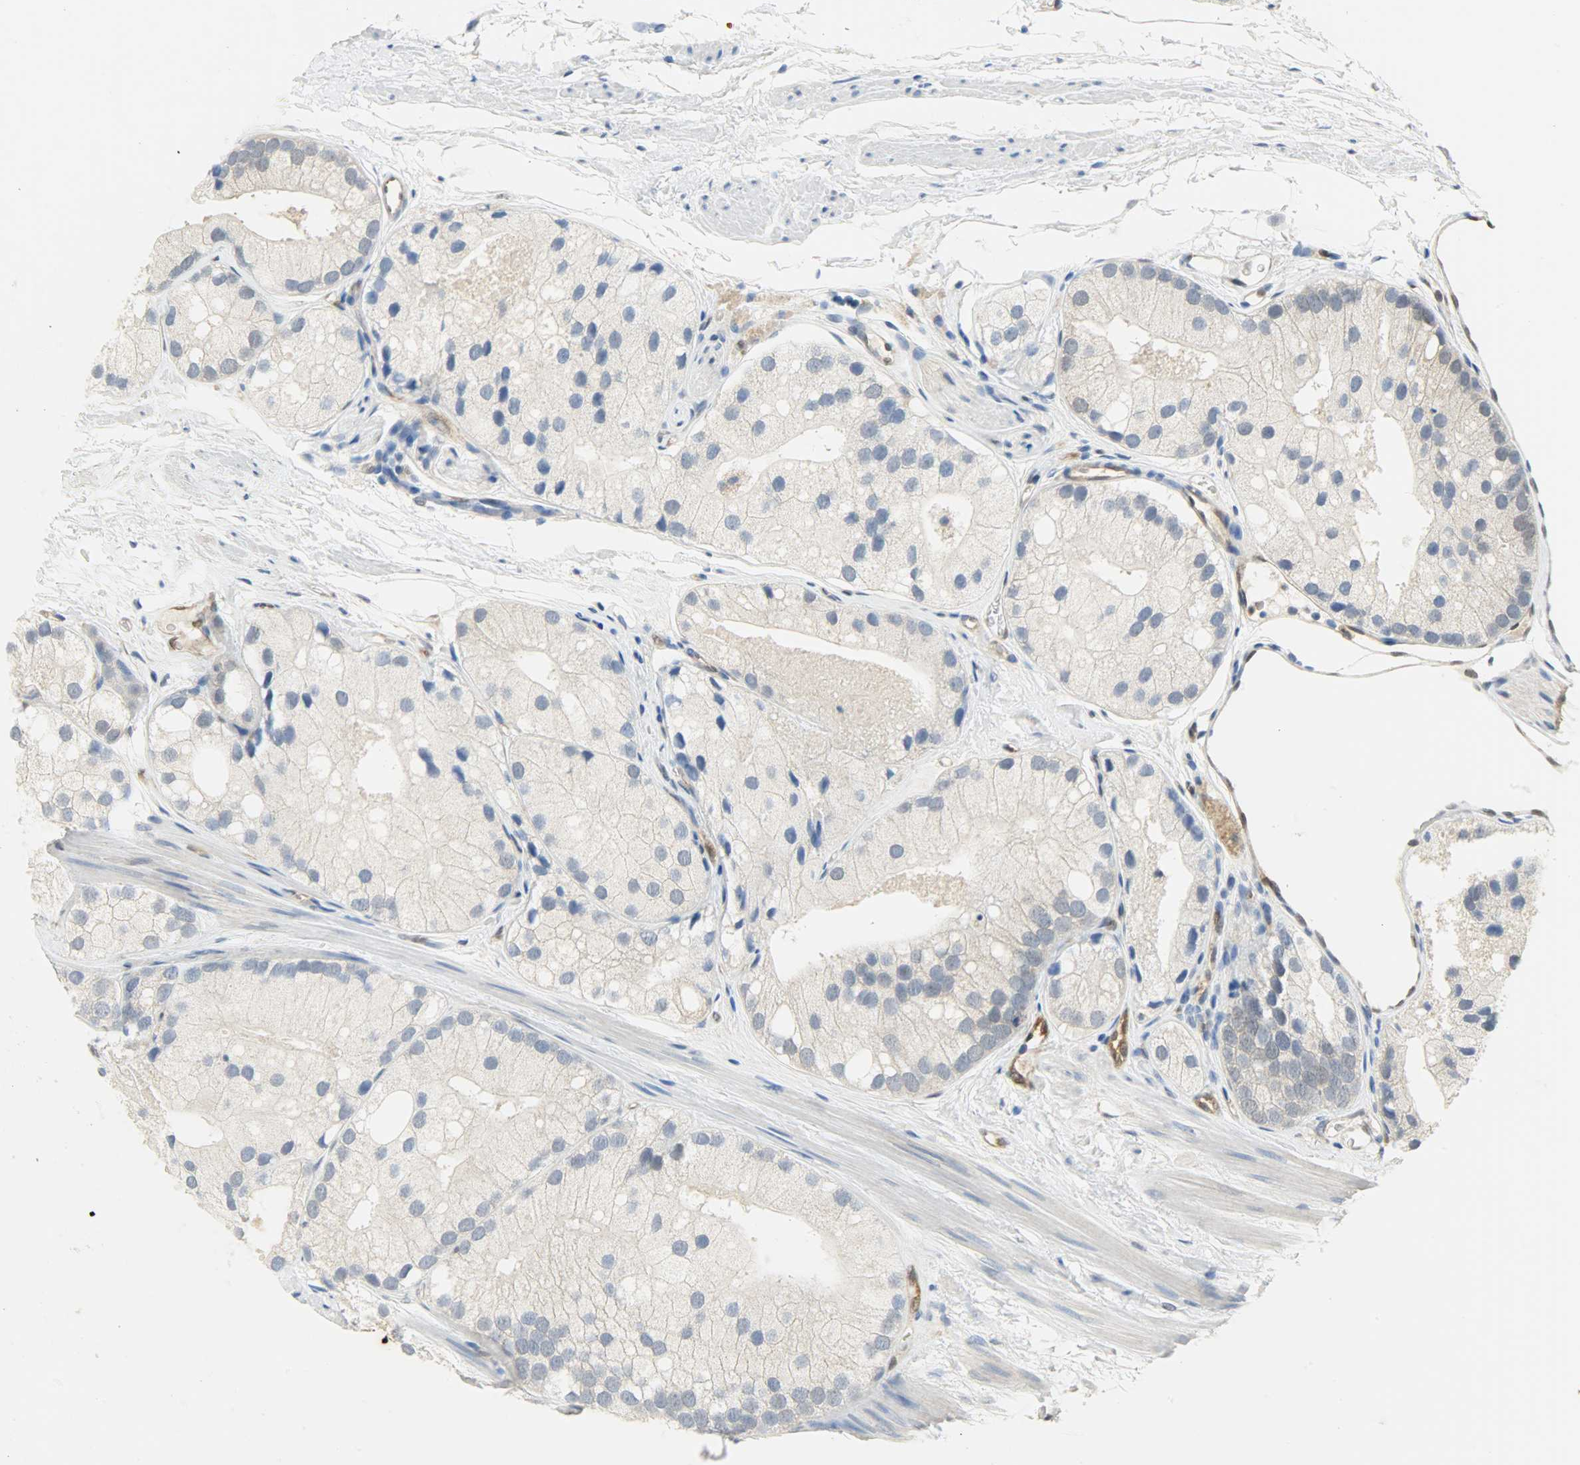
{"staining": {"intensity": "negative", "quantity": "none", "location": "none"}, "tissue": "prostate cancer", "cell_type": "Tumor cells", "image_type": "cancer", "snomed": [{"axis": "morphology", "description": "Adenocarcinoma, Low grade"}, {"axis": "topography", "description": "Prostate"}], "caption": "Tumor cells are negative for protein expression in human low-grade adenocarcinoma (prostate).", "gene": "FKBP1A", "patient": {"sex": "male", "age": 69}}